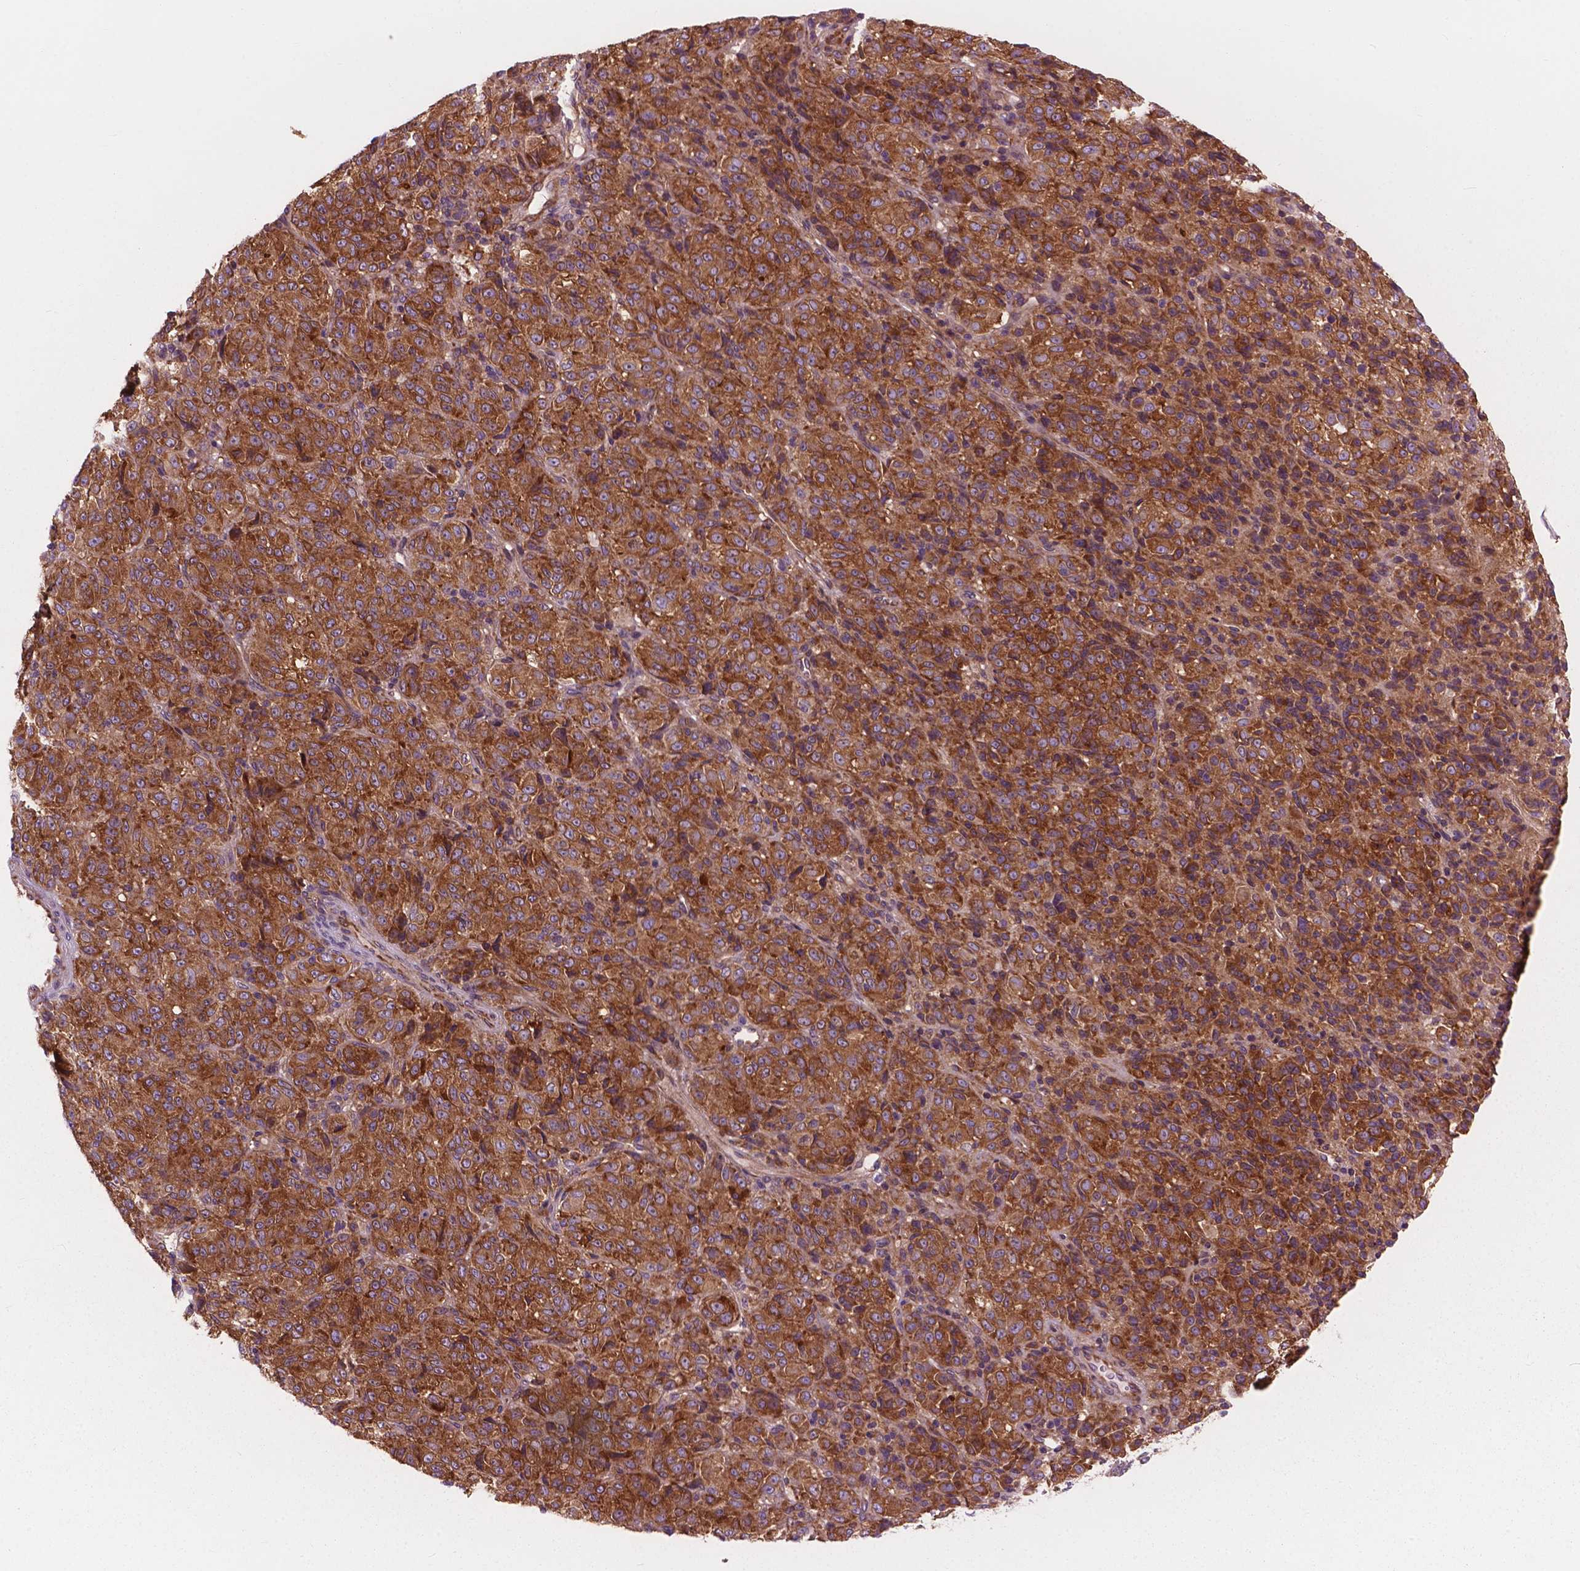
{"staining": {"intensity": "moderate", "quantity": ">75%", "location": "cytoplasmic/membranous"}, "tissue": "melanoma", "cell_type": "Tumor cells", "image_type": "cancer", "snomed": [{"axis": "morphology", "description": "Malignant melanoma, Metastatic site"}, {"axis": "topography", "description": "Brain"}], "caption": "A brown stain highlights moderate cytoplasmic/membranous expression of a protein in human malignant melanoma (metastatic site) tumor cells.", "gene": "RPL37A", "patient": {"sex": "female", "age": 56}}